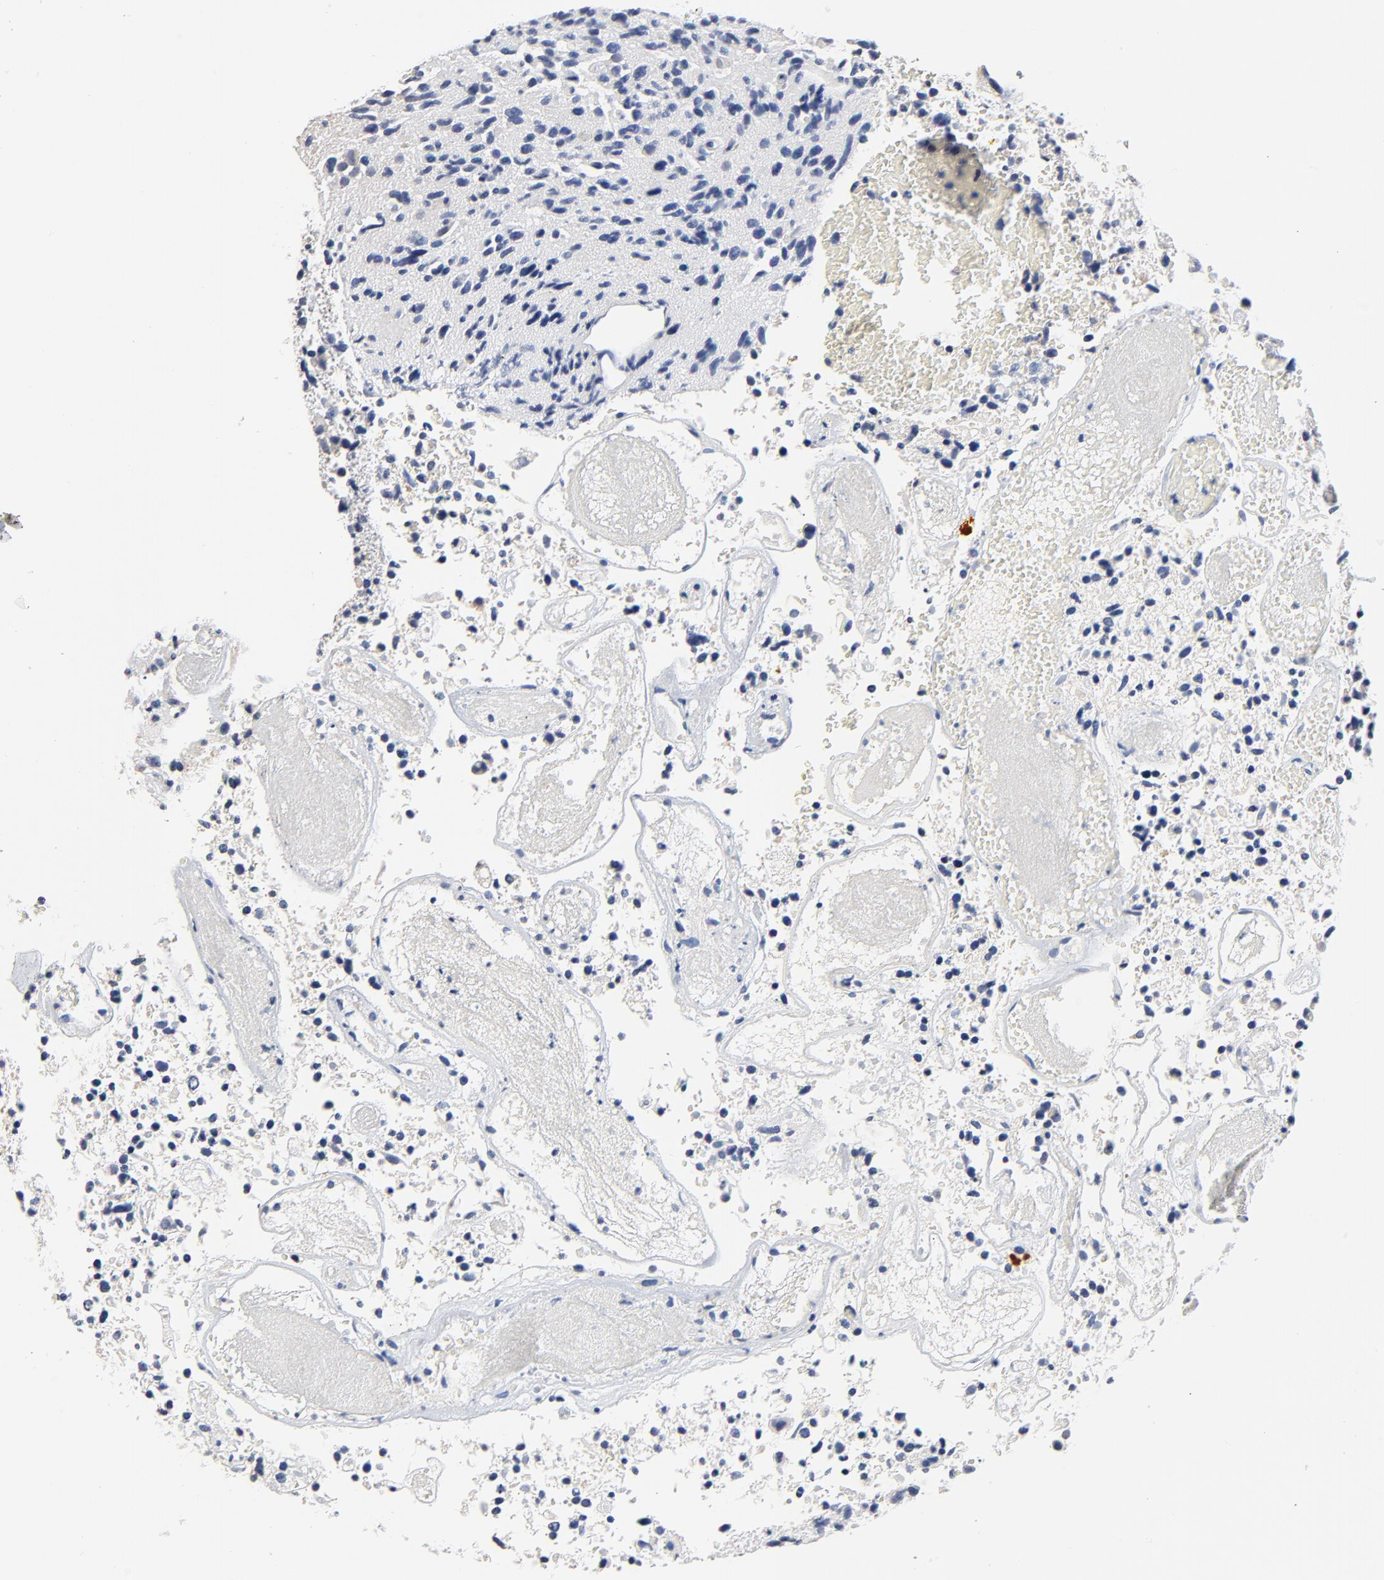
{"staining": {"intensity": "negative", "quantity": "none", "location": "none"}, "tissue": "glioma", "cell_type": "Tumor cells", "image_type": "cancer", "snomed": [{"axis": "morphology", "description": "Glioma, malignant, High grade"}, {"axis": "topography", "description": "Brain"}], "caption": "High power microscopy photomicrograph of an immunohistochemistry (IHC) image of glioma, revealing no significant positivity in tumor cells.", "gene": "FBXL5", "patient": {"sex": "male", "age": 72}}